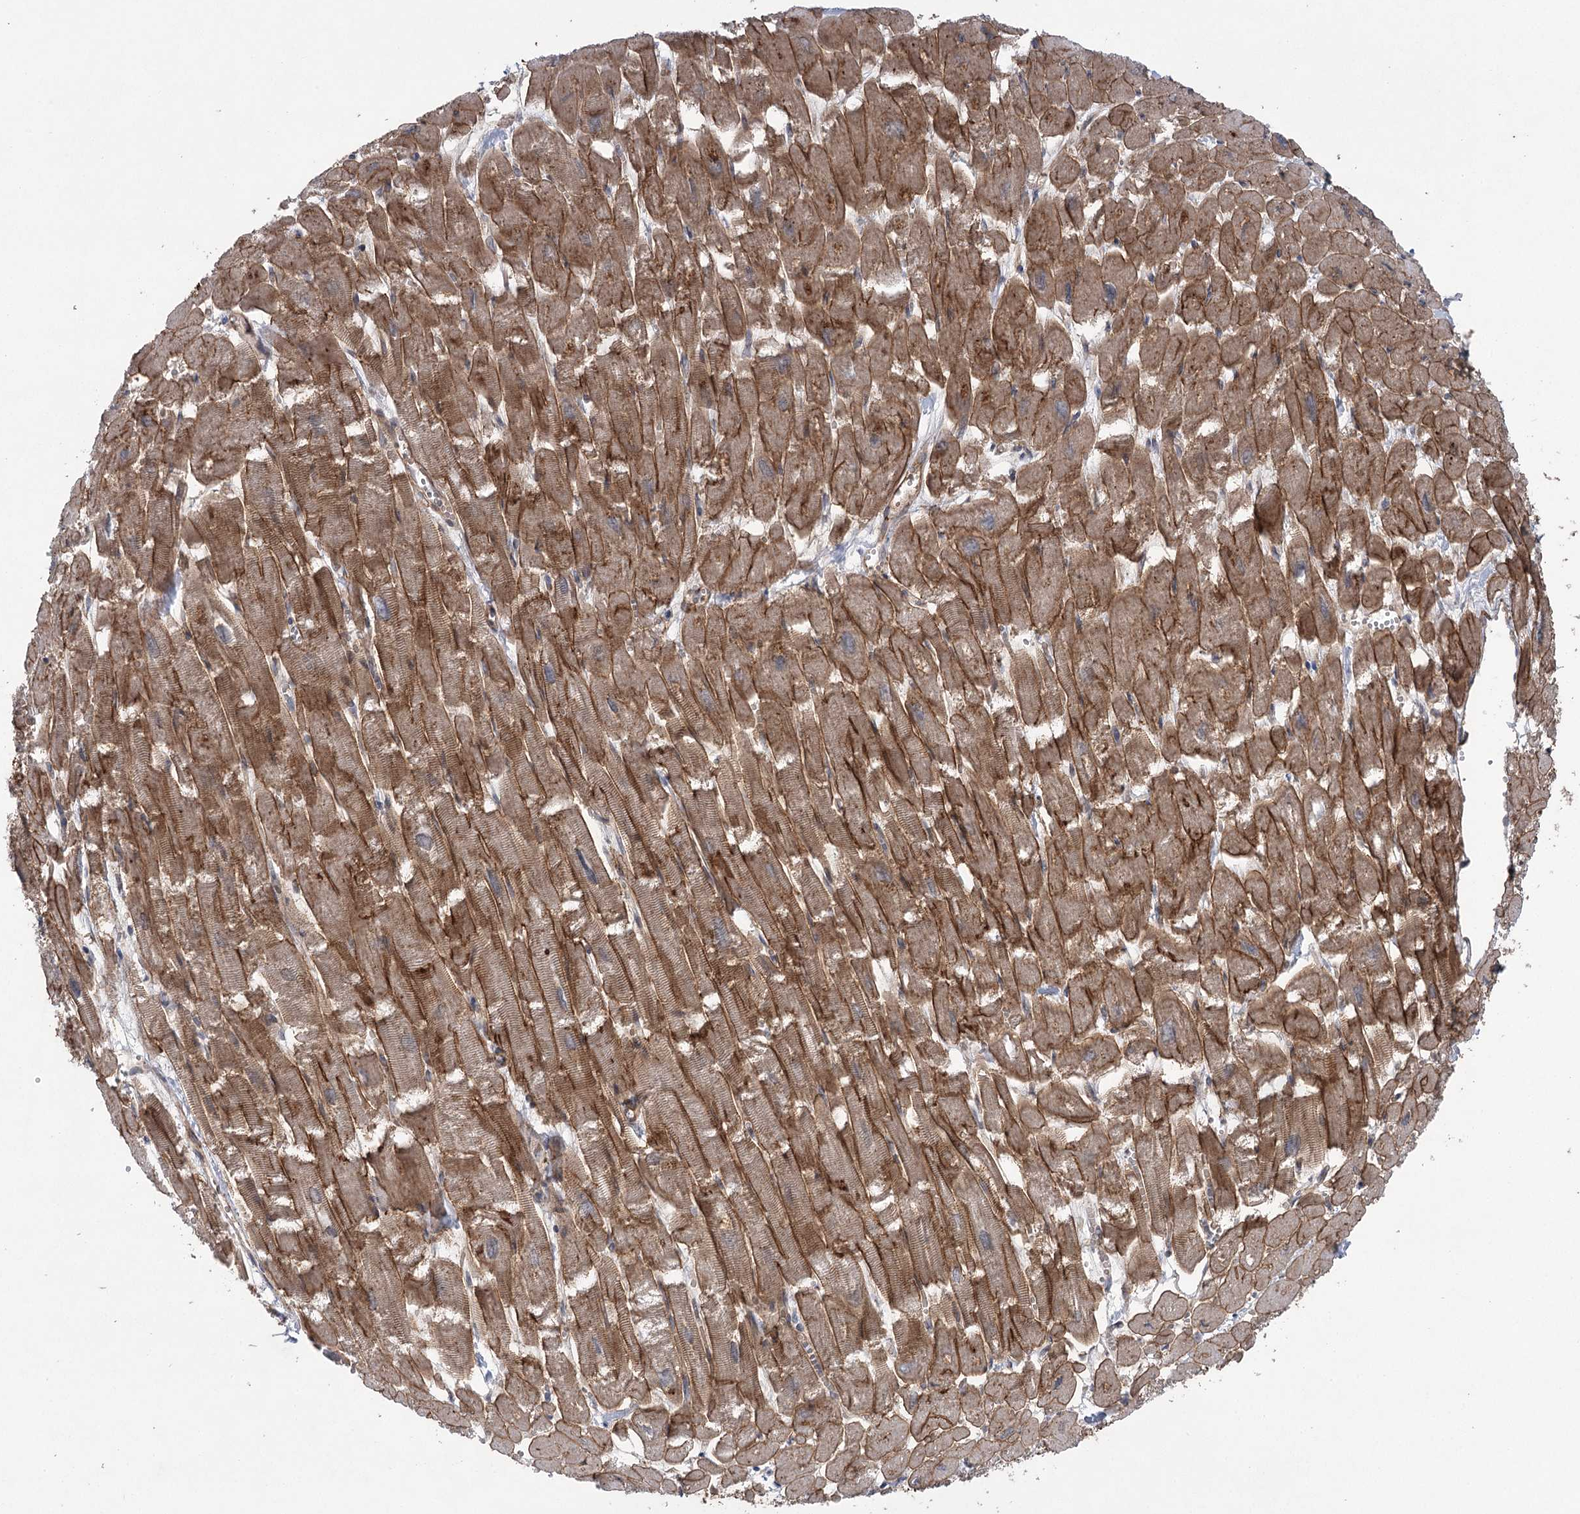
{"staining": {"intensity": "moderate", "quantity": ">75%", "location": "cytoplasmic/membranous"}, "tissue": "heart muscle", "cell_type": "Cardiomyocytes", "image_type": "normal", "snomed": [{"axis": "morphology", "description": "Normal tissue, NOS"}, {"axis": "topography", "description": "Heart"}], "caption": "Immunohistochemistry (IHC) micrograph of unremarkable heart muscle stained for a protein (brown), which demonstrates medium levels of moderate cytoplasmic/membranous staining in approximately >75% of cardiomyocytes.", "gene": "METTL24", "patient": {"sex": "male", "age": 54}}